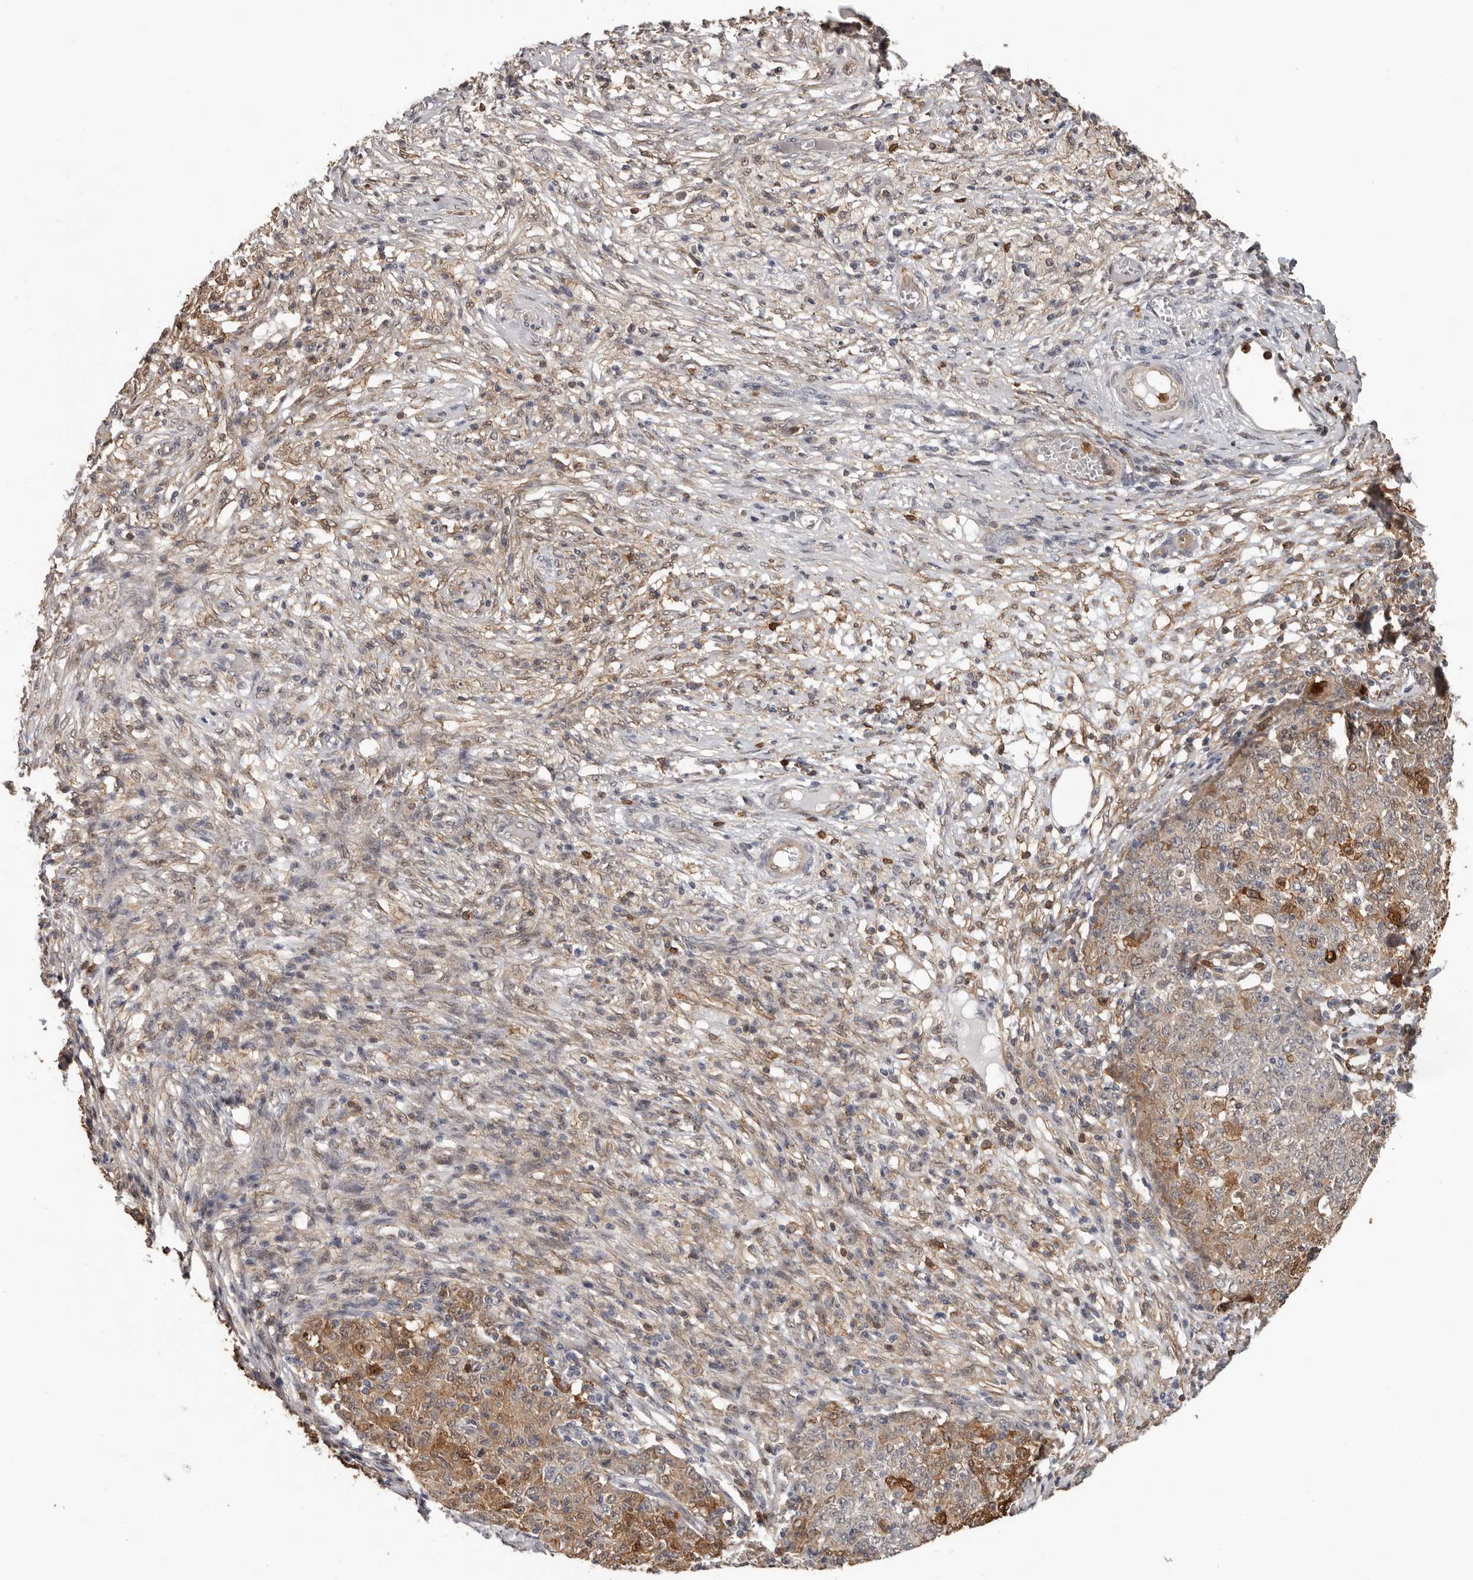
{"staining": {"intensity": "moderate", "quantity": "25%-75%", "location": "cytoplasmic/membranous"}, "tissue": "ovarian cancer", "cell_type": "Tumor cells", "image_type": "cancer", "snomed": [{"axis": "morphology", "description": "Carcinoma, endometroid"}, {"axis": "topography", "description": "Ovary"}], "caption": "Endometroid carcinoma (ovarian) stained for a protein (brown) displays moderate cytoplasmic/membranous positive staining in about 25%-75% of tumor cells.", "gene": "PRR12", "patient": {"sex": "female", "age": 42}}